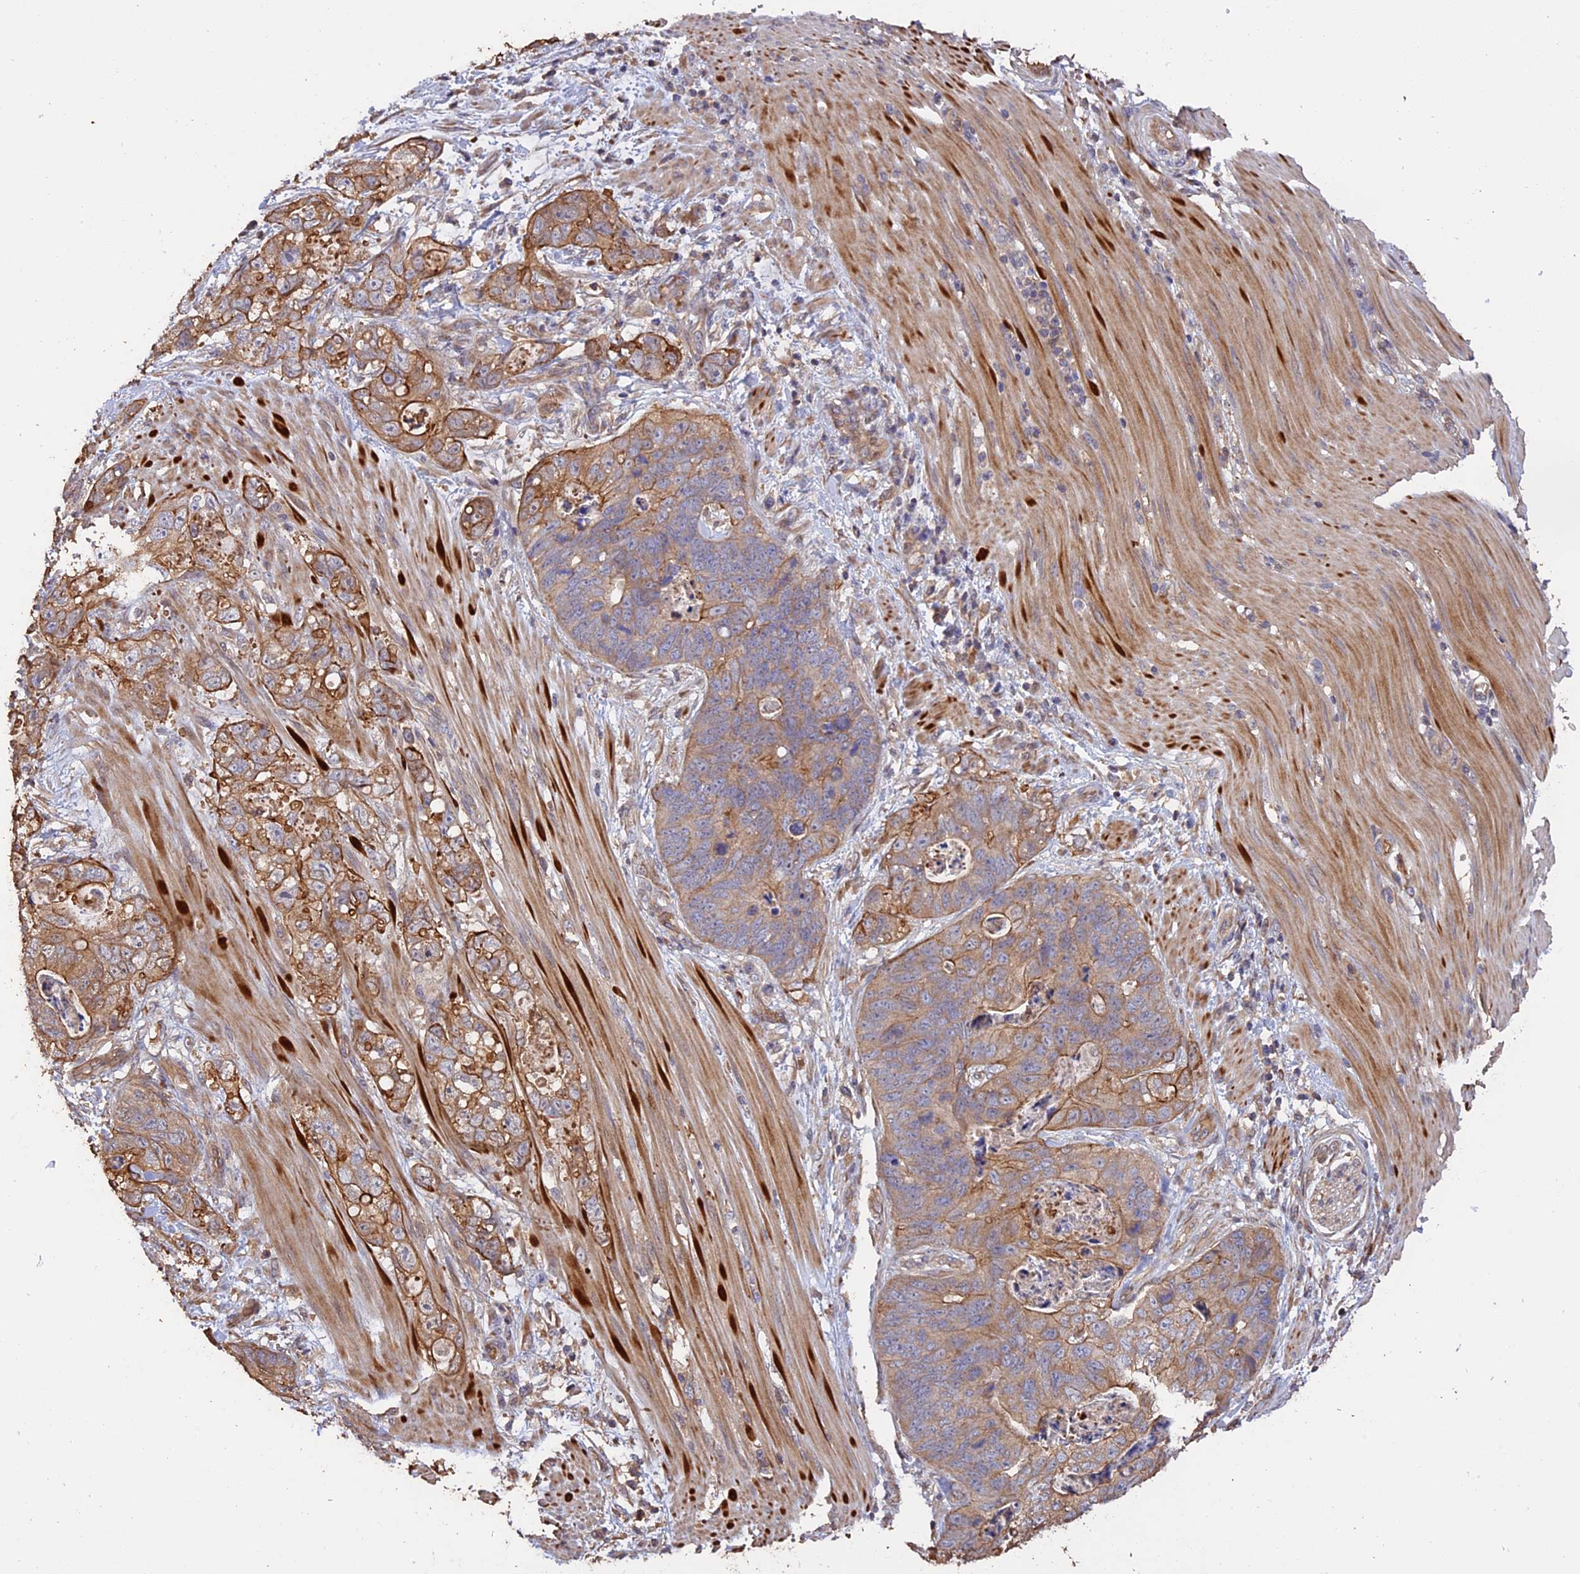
{"staining": {"intensity": "moderate", "quantity": "25%-75%", "location": "cytoplasmic/membranous"}, "tissue": "stomach cancer", "cell_type": "Tumor cells", "image_type": "cancer", "snomed": [{"axis": "morphology", "description": "Normal tissue, NOS"}, {"axis": "morphology", "description": "Adenocarcinoma, NOS"}, {"axis": "topography", "description": "Stomach"}], "caption": "IHC photomicrograph of neoplastic tissue: stomach cancer (adenocarcinoma) stained using immunohistochemistry (IHC) demonstrates medium levels of moderate protein expression localized specifically in the cytoplasmic/membranous of tumor cells, appearing as a cytoplasmic/membranous brown color.", "gene": "RASAL1", "patient": {"sex": "female", "age": 89}}